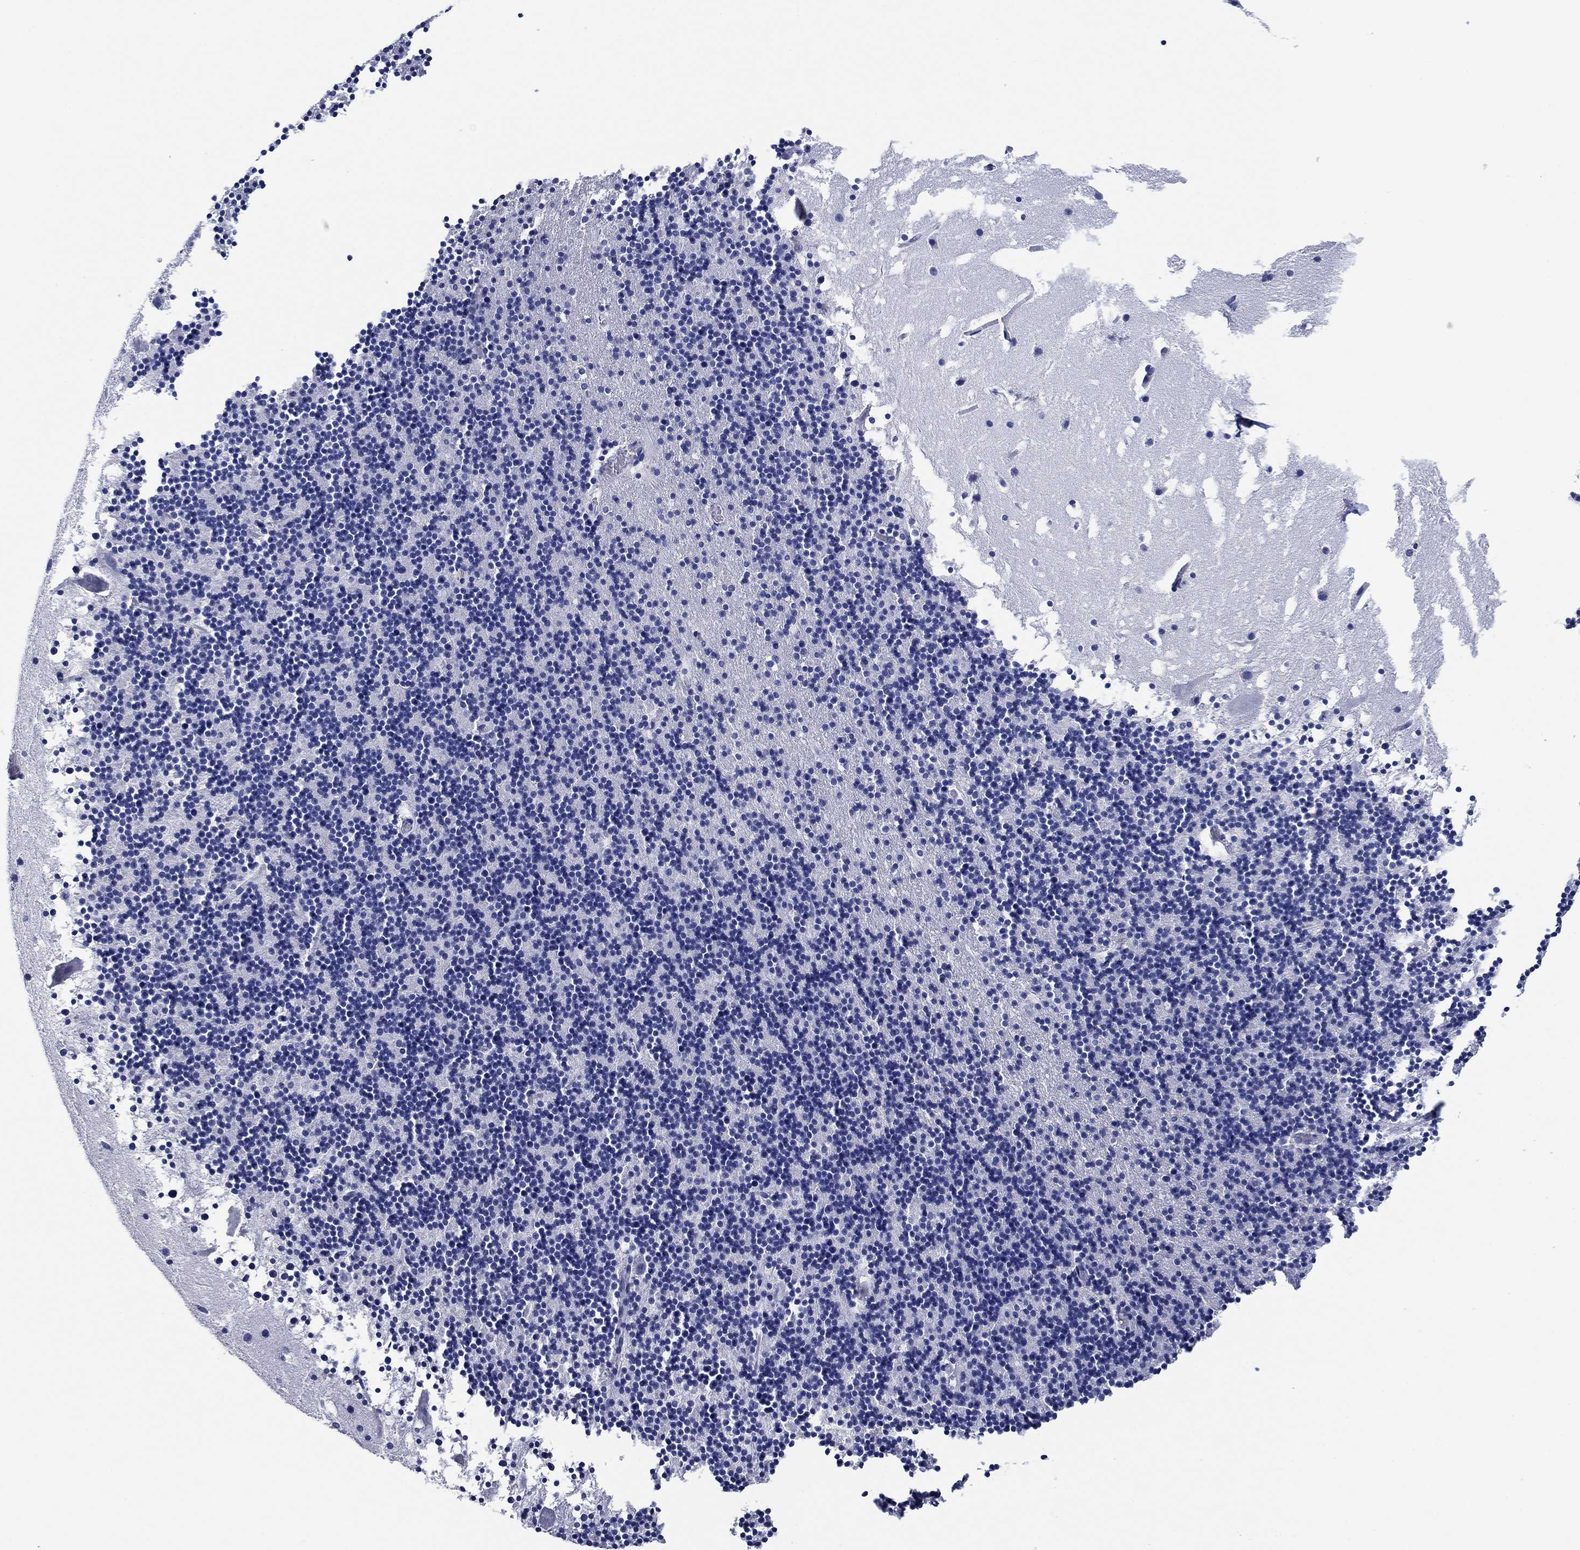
{"staining": {"intensity": "negative", "quantity": "none", "location": "none"}, "tissue": "cerebellum", "cell_type": "Cells in granular layer", "image_type": "normal", "snomed": [{"axis": "morphology", "description": "Normal tissue, NOS"}, {"axis": "topography", "description": "Cerebellum"}], "caption": "Cells in granular layer show no significant protein staining in unremarkable cerebellum. (DAB IHC with hematoxylin counter stain).", "gene": "POU5F1", "patient": {"sex": "male", "age": 37}}